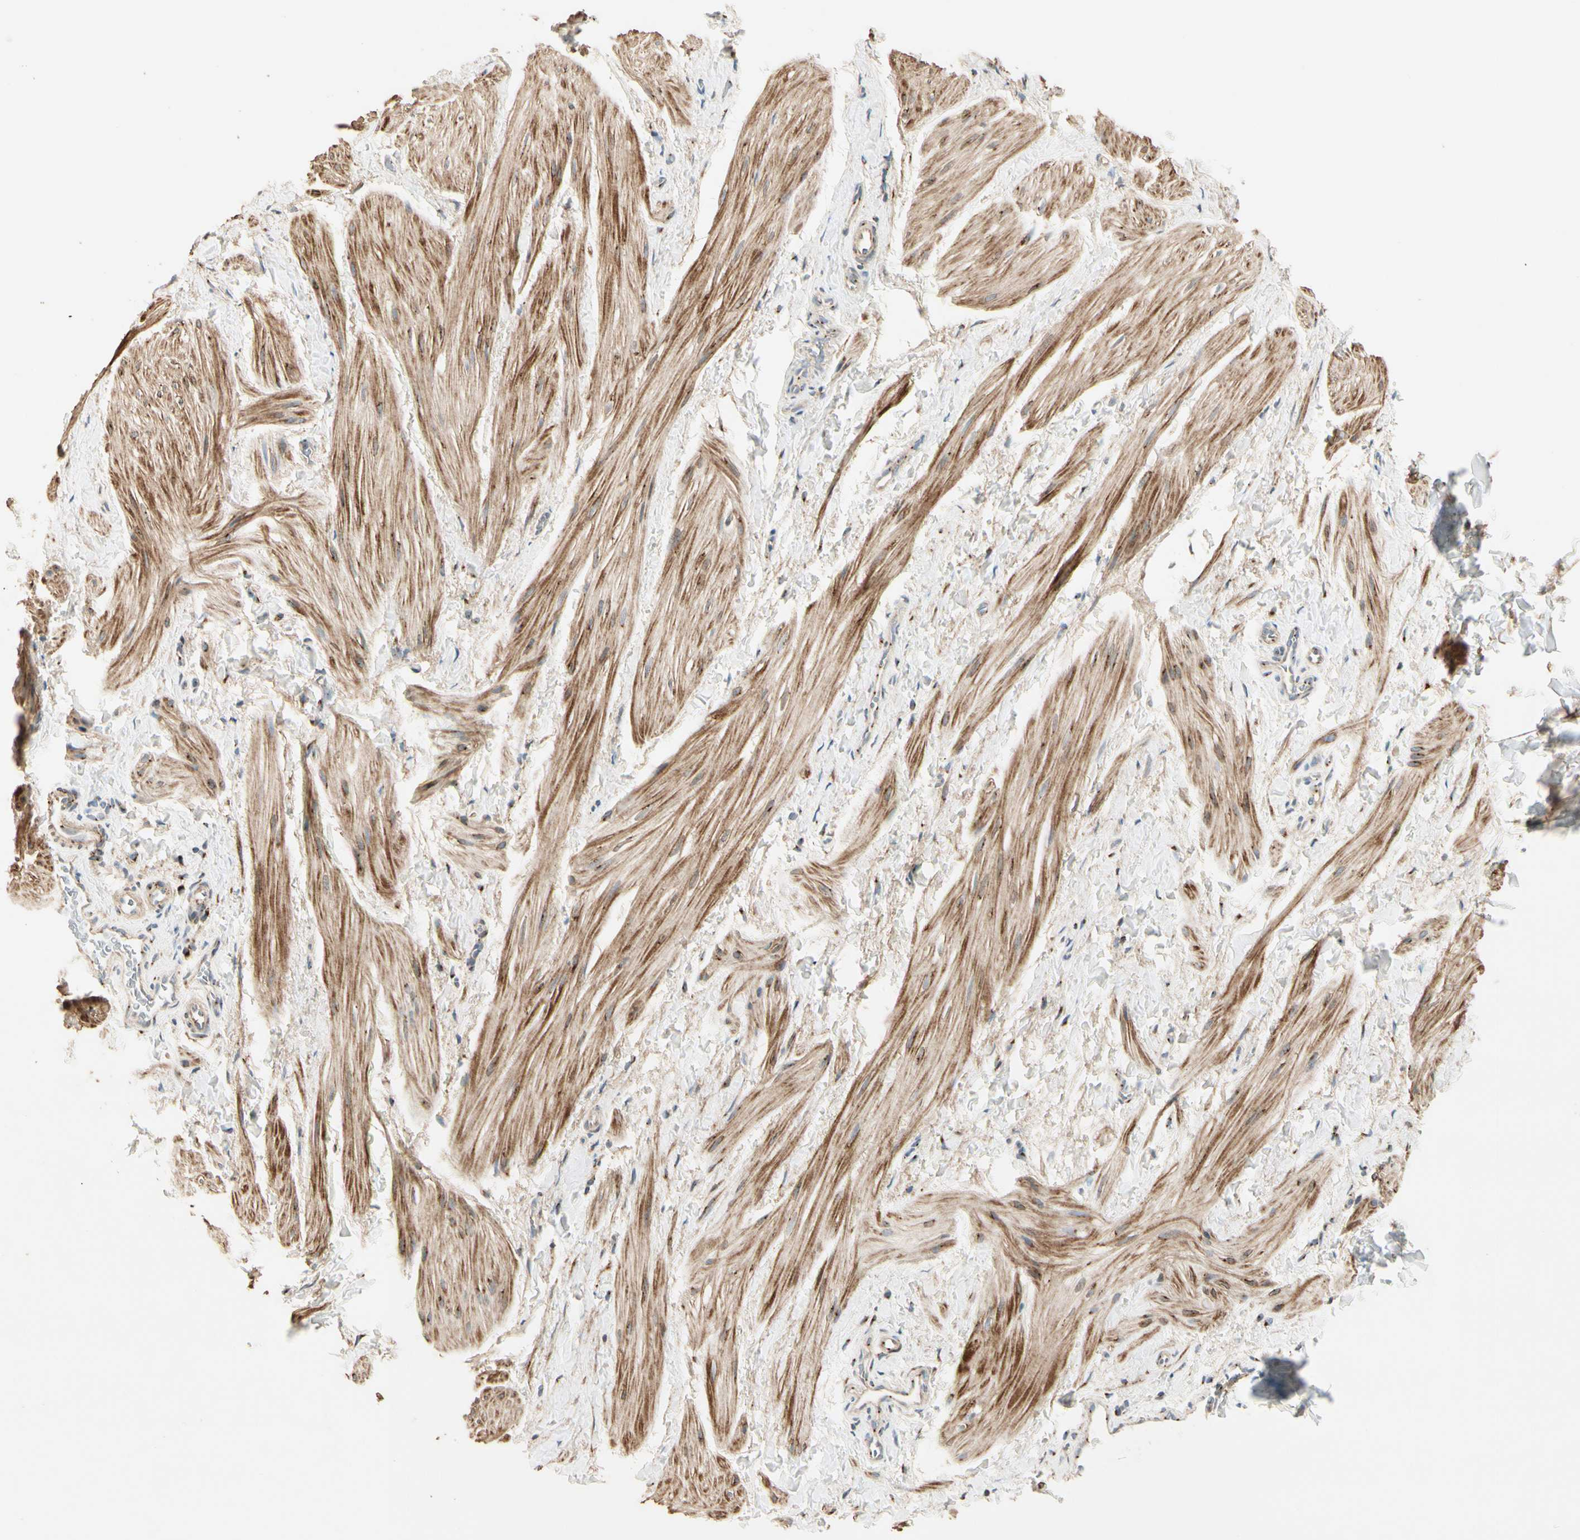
{"staining": {"intensity": "moderate", "quantity": ">75%", "location": "cytoplasmic/membranous"}, "tissue": "smooth muscle", "cell_type": "Smooth muscle cells", "image_type": "normal", "snomed": [{"axis": "morphology", "description": "Normal tissue, NOS"}, {"axis": "topography", "description": "Smooth muscle"}], "caption": "Smooth muscle was stained to show a protein in brown. There is medium levels of moderate cytoplasmic/membranous staining in approximately >75% of smooth muscle cells. (DAB = brown stain, brightfield microscopy at high magnification).", "gene": "AKAP9", "patient": {"sex": "male", "age": 16}}